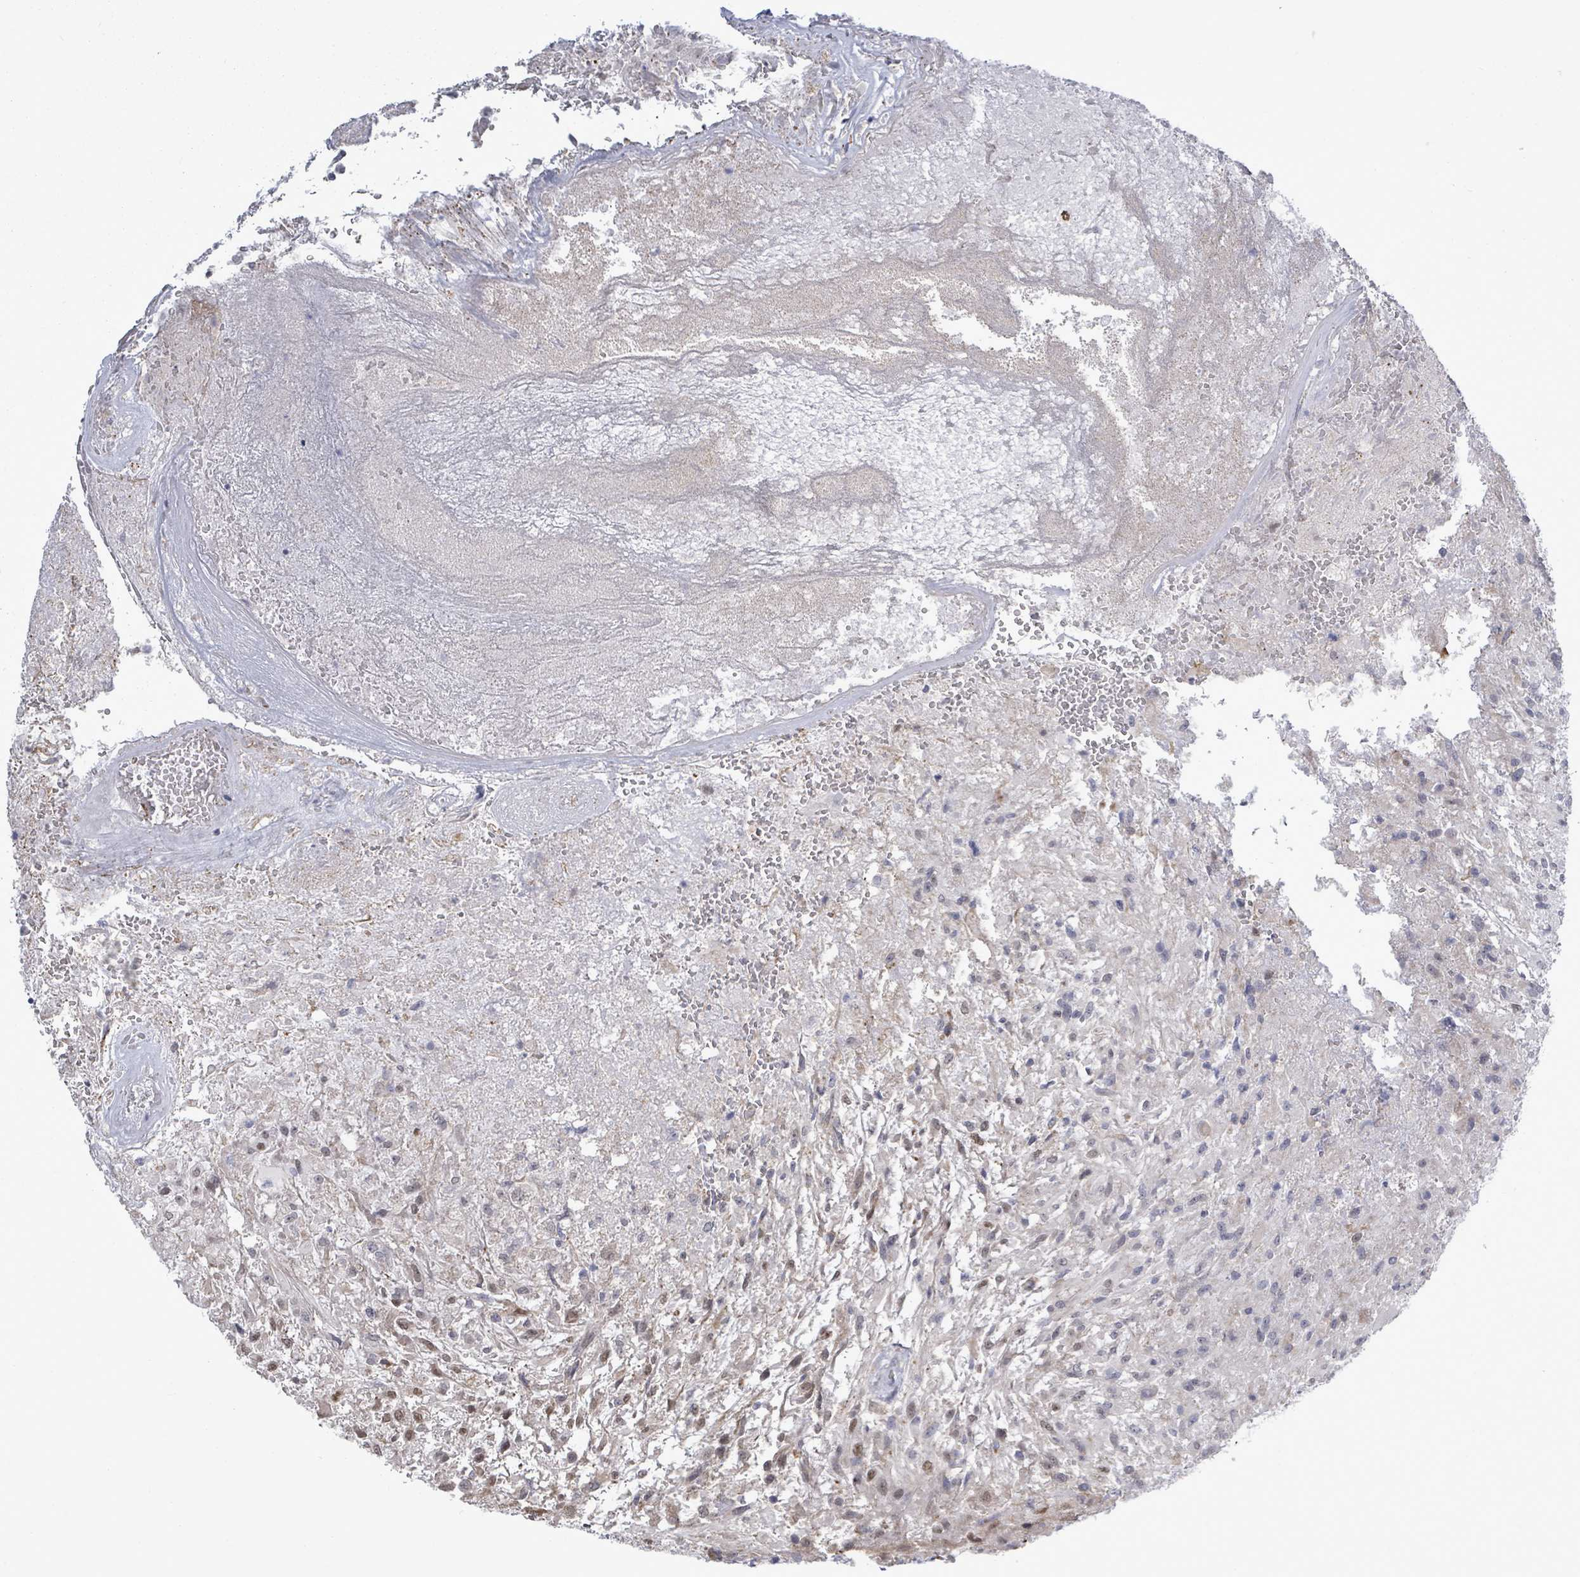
{"staining": {"intensity": "moderate", "quantity": "<25%", "location": "nuclear"}, "tissue": "glioma", "cell_type": "Tumor cells", "image_type": "cancer", "snomed": [{"axis": "morphology", "description": "Glioma, malignant, High grade"}, {"axis": "topography", "description": "Brain"}], "caption": "DAB immunohistochemical staining of human malignant high-grade glioma shows moderate nuclear protein expression in approximately <25% of tumor cells.", "gene": "PAPSS1", "patient": {"sex": "male", "age": 56}}